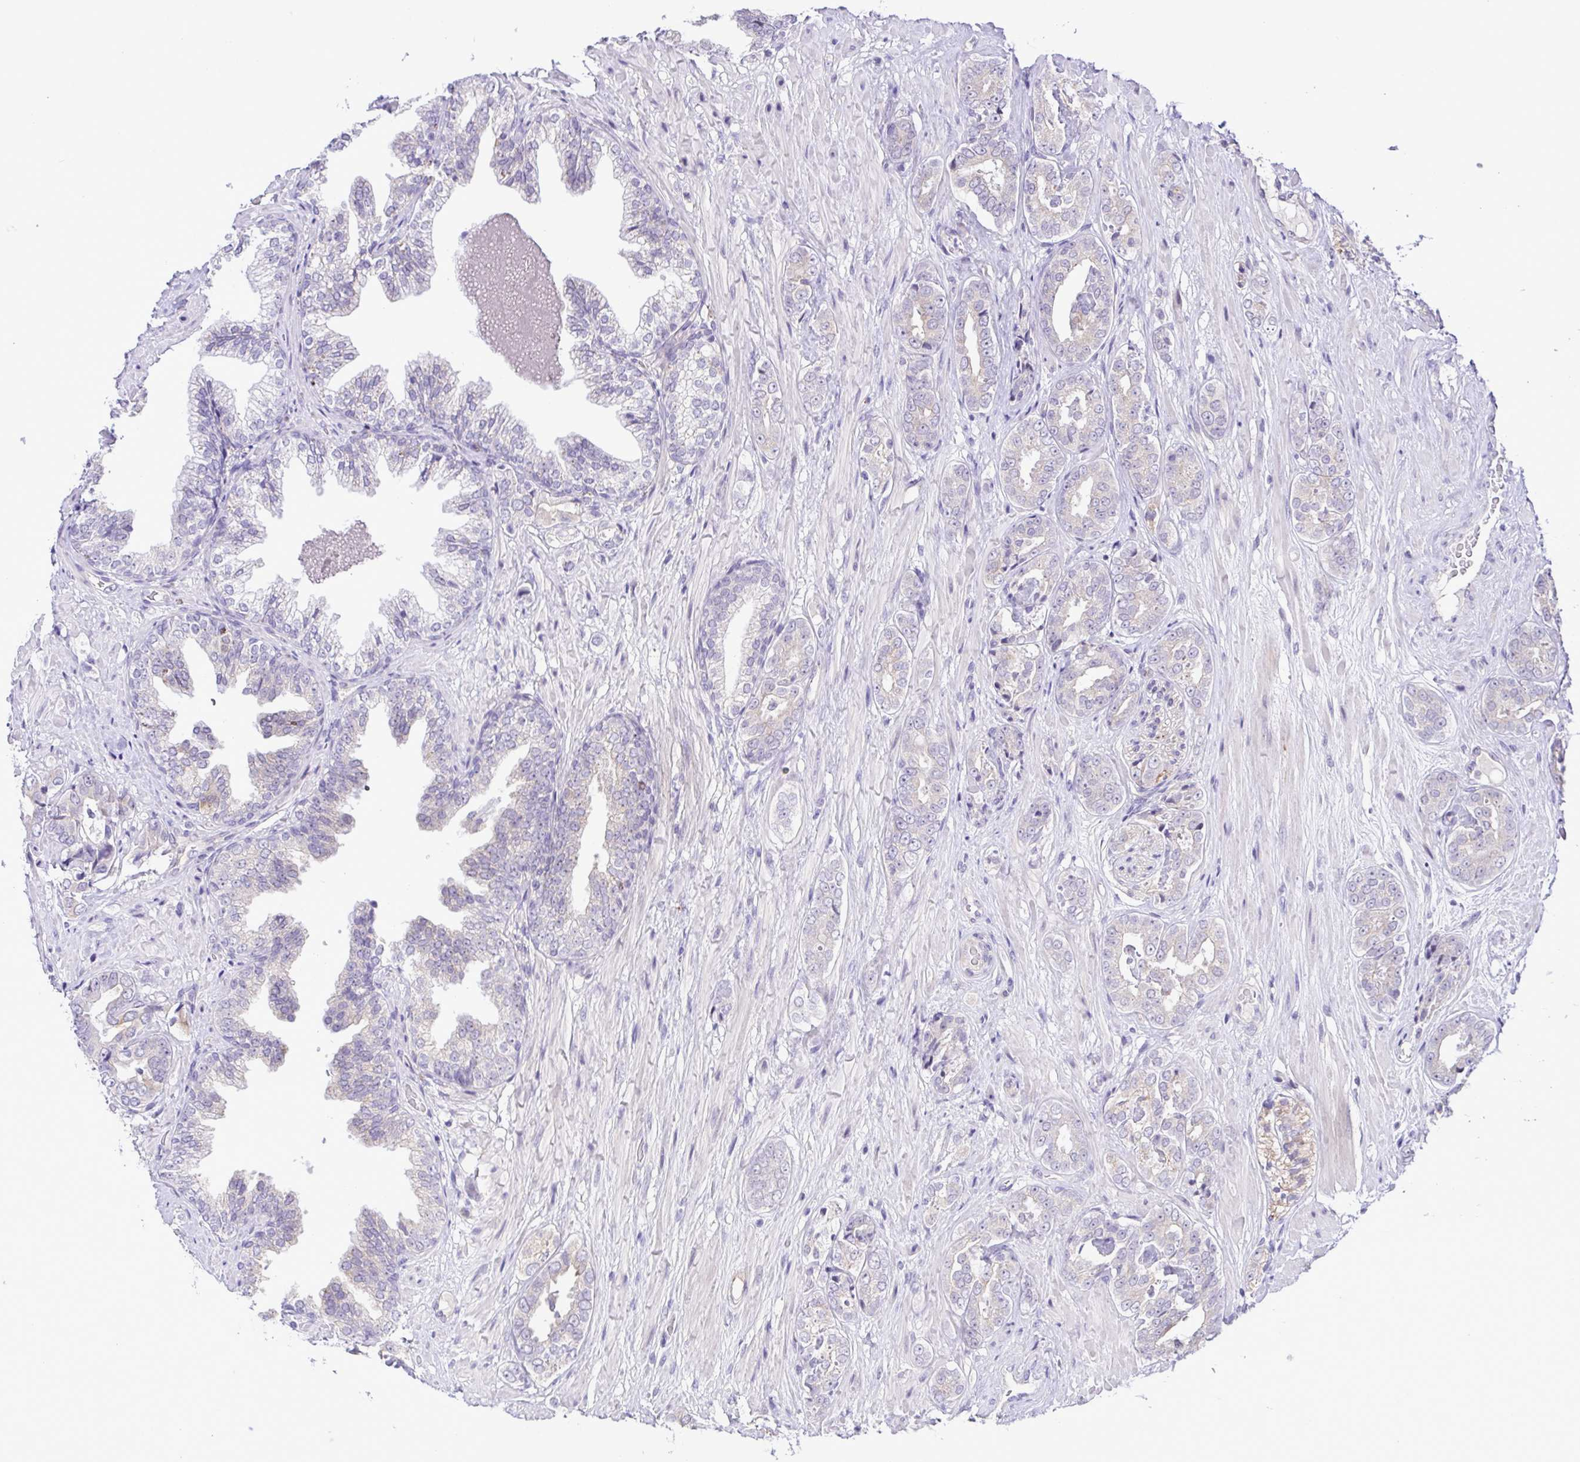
{"staining": {"intensity": "negative", "quantity": "none", "location": "none"}, "tissue": "prostate cancer", "cell_type": "Tumor cells", "image_type": "cancer", "snomed": [{"axis": "morphology", "description": "Adenocarcinoma, High grade"}, {"axis": "topography", "description": "Prostate"}], "caption": "Immunohistochemistry histopathology image of prostate adenocarcinoma (high-grade) stained for a protein (brown), which displays no staining in tumor cells.", "gene": "DCLK2", "patient": {"sex": "male", "age": 71}}